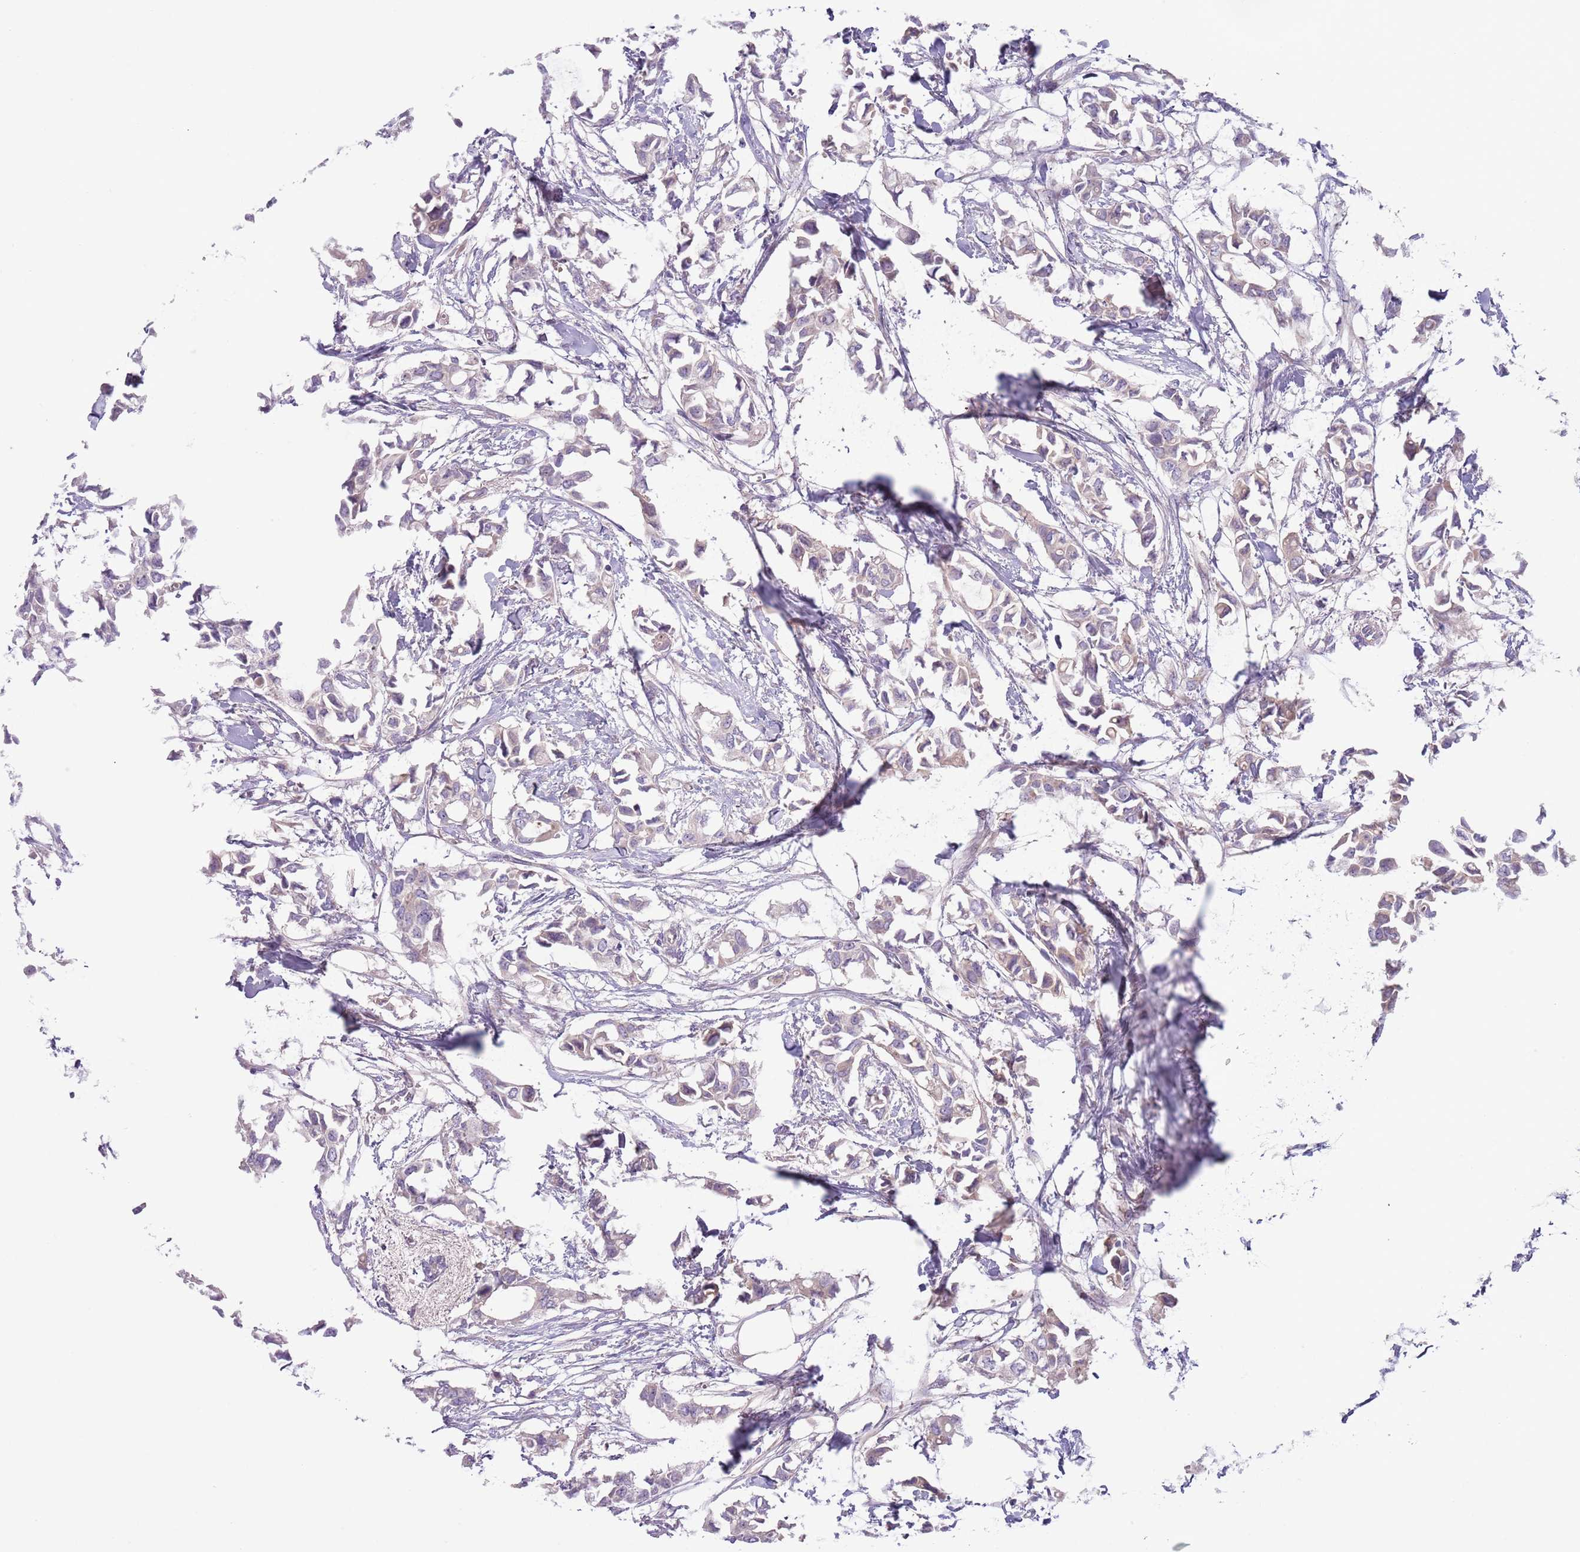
{"staining": {"intensity": "negative", "quantity": "none", "location": "none"}, "tissue": "breast cancer", "cell_type": "Tumor cells", "image_type": "cancer", "snomed": [{"axis": "morphology", "description": "Duct carcinoma"}, {"axis": "topography", "description": "Breast"}], "caption": "Immunohistochemistry (IHC) histopathology image of neoplastic tissue: human intraductal carcinoma (breast) stained with DAB shows no significant protein positivity in tumor cells. The staining was performed using DAB to visualize the protein expression in brown, while the nuclei were stained in blue with hematoxylin (Magnification: 20x).", "gene": "CFH", "patient": {"sex": "female", "age": 41}}